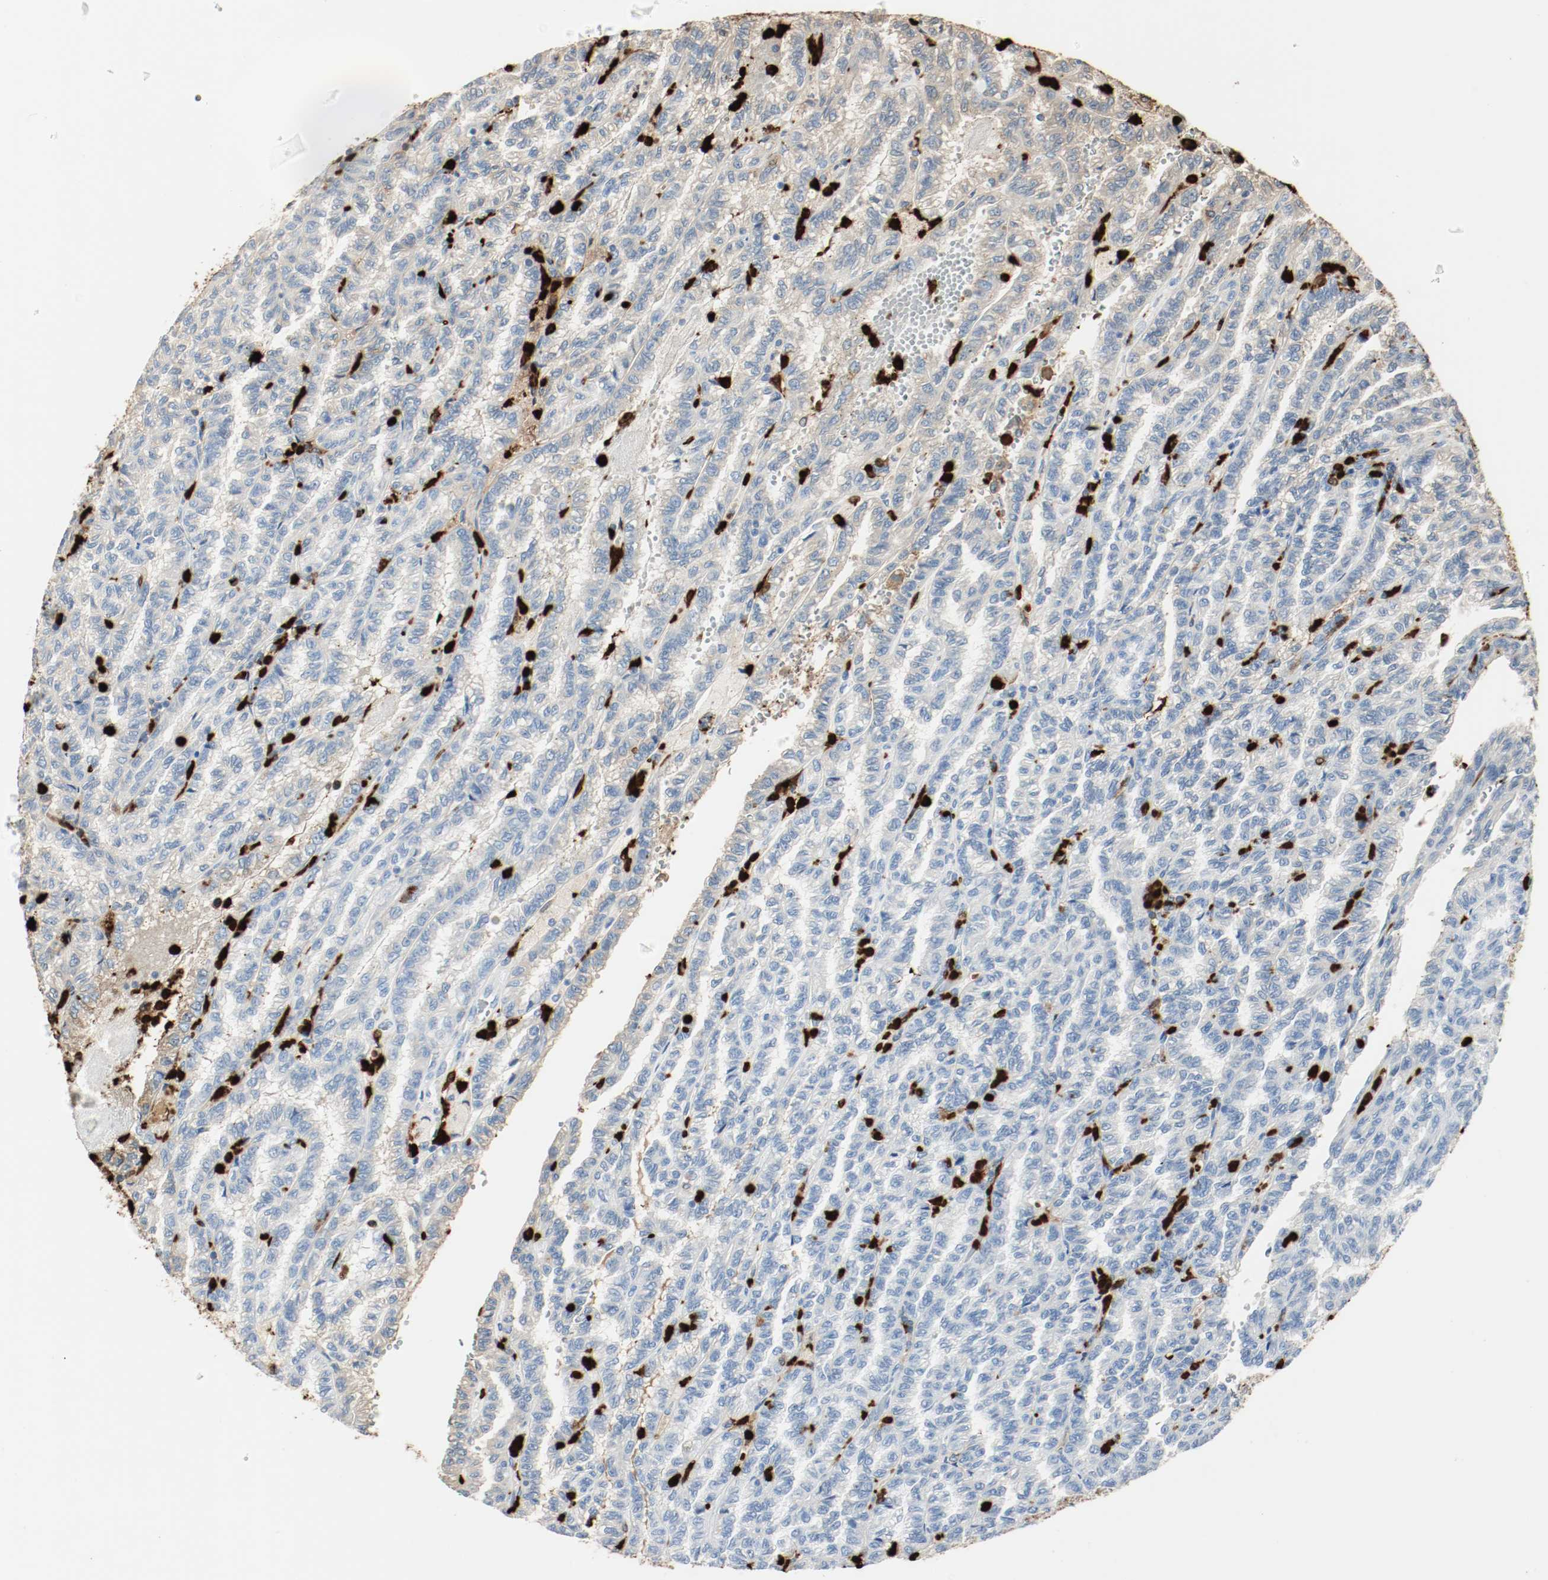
{"staining": {"intensity": "weak", "quantity": "<25%", "location": "cytoplasmic/membranous"}, "tissue": "renal cancer", "cell_type": "Tumor cells", "image_type": "cancer", "snomed": [{"axis": "morphology", "description": "Inflammation, NOS"}, {"axis": "morphology", "description": "Adenocarcinoma, NOS"}, {"axis": "topography", "description": "Kidney"}], "caption": "Immunohistochemistry (IHC) of renal adenocarcinoma demonstrates no staining in tumor cells.", "gene": "S100A9", "patient": {"sex": "male", "age": 68}}